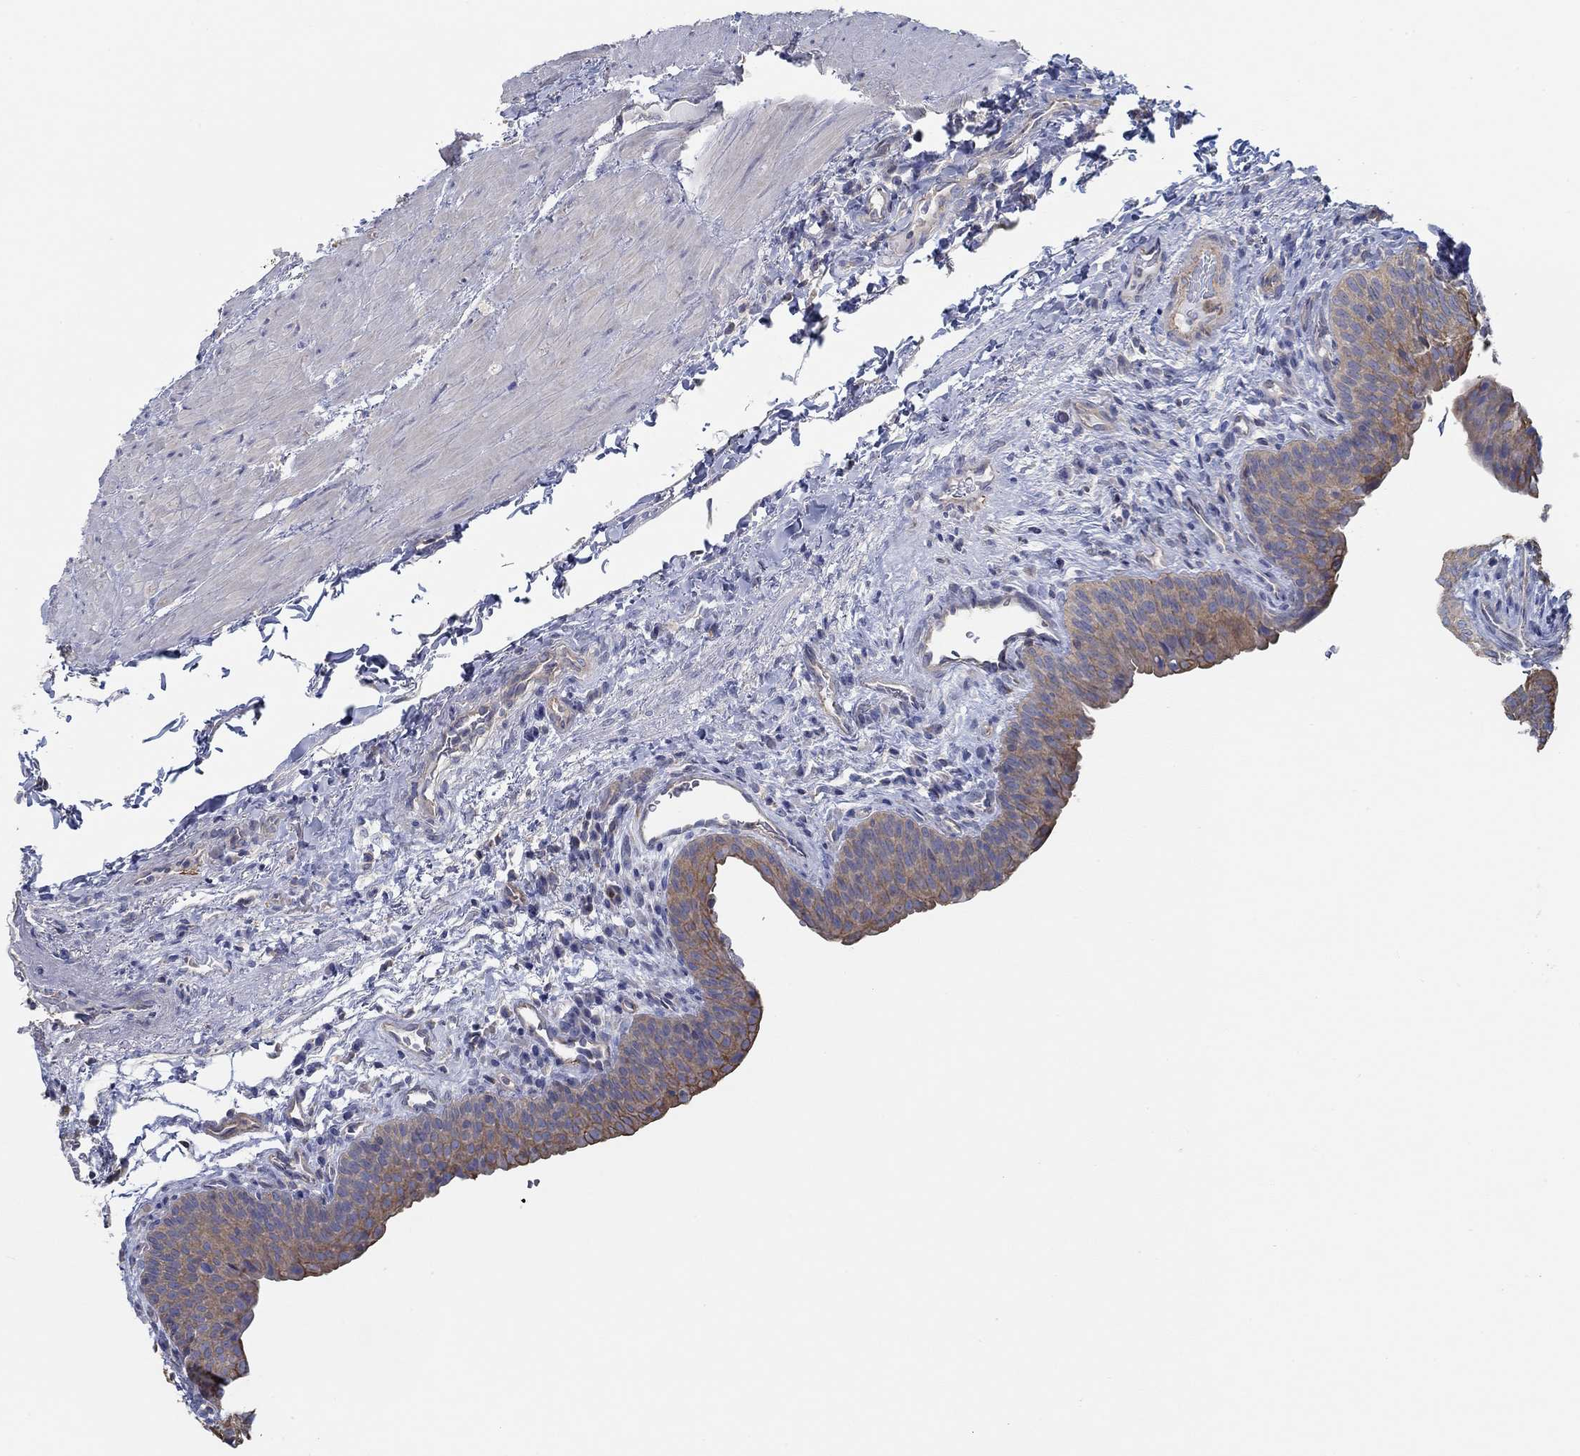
{"staining": {"intensity": "moderate", "quantity": "25%-75%", "location": "cytoplasmic/membranous"}, "tissue": "urinary bladder", "cell_type": "Urothelial cells", "image_type": "normal", "snomed": [{"axis": "morphology", "description": "Normal tissue, NOS"}, {"axis": "topography", "description": "Urinary bladder"}], "caption": "Immunohistochemical staining of benign urinary bladder demonstrates moderate cytoplasmic/membranous protein expression in approximately 25%-75% of urothelial cells.", "gene": "BBOF1", "patient": {"sex": "male", "age": 66}}